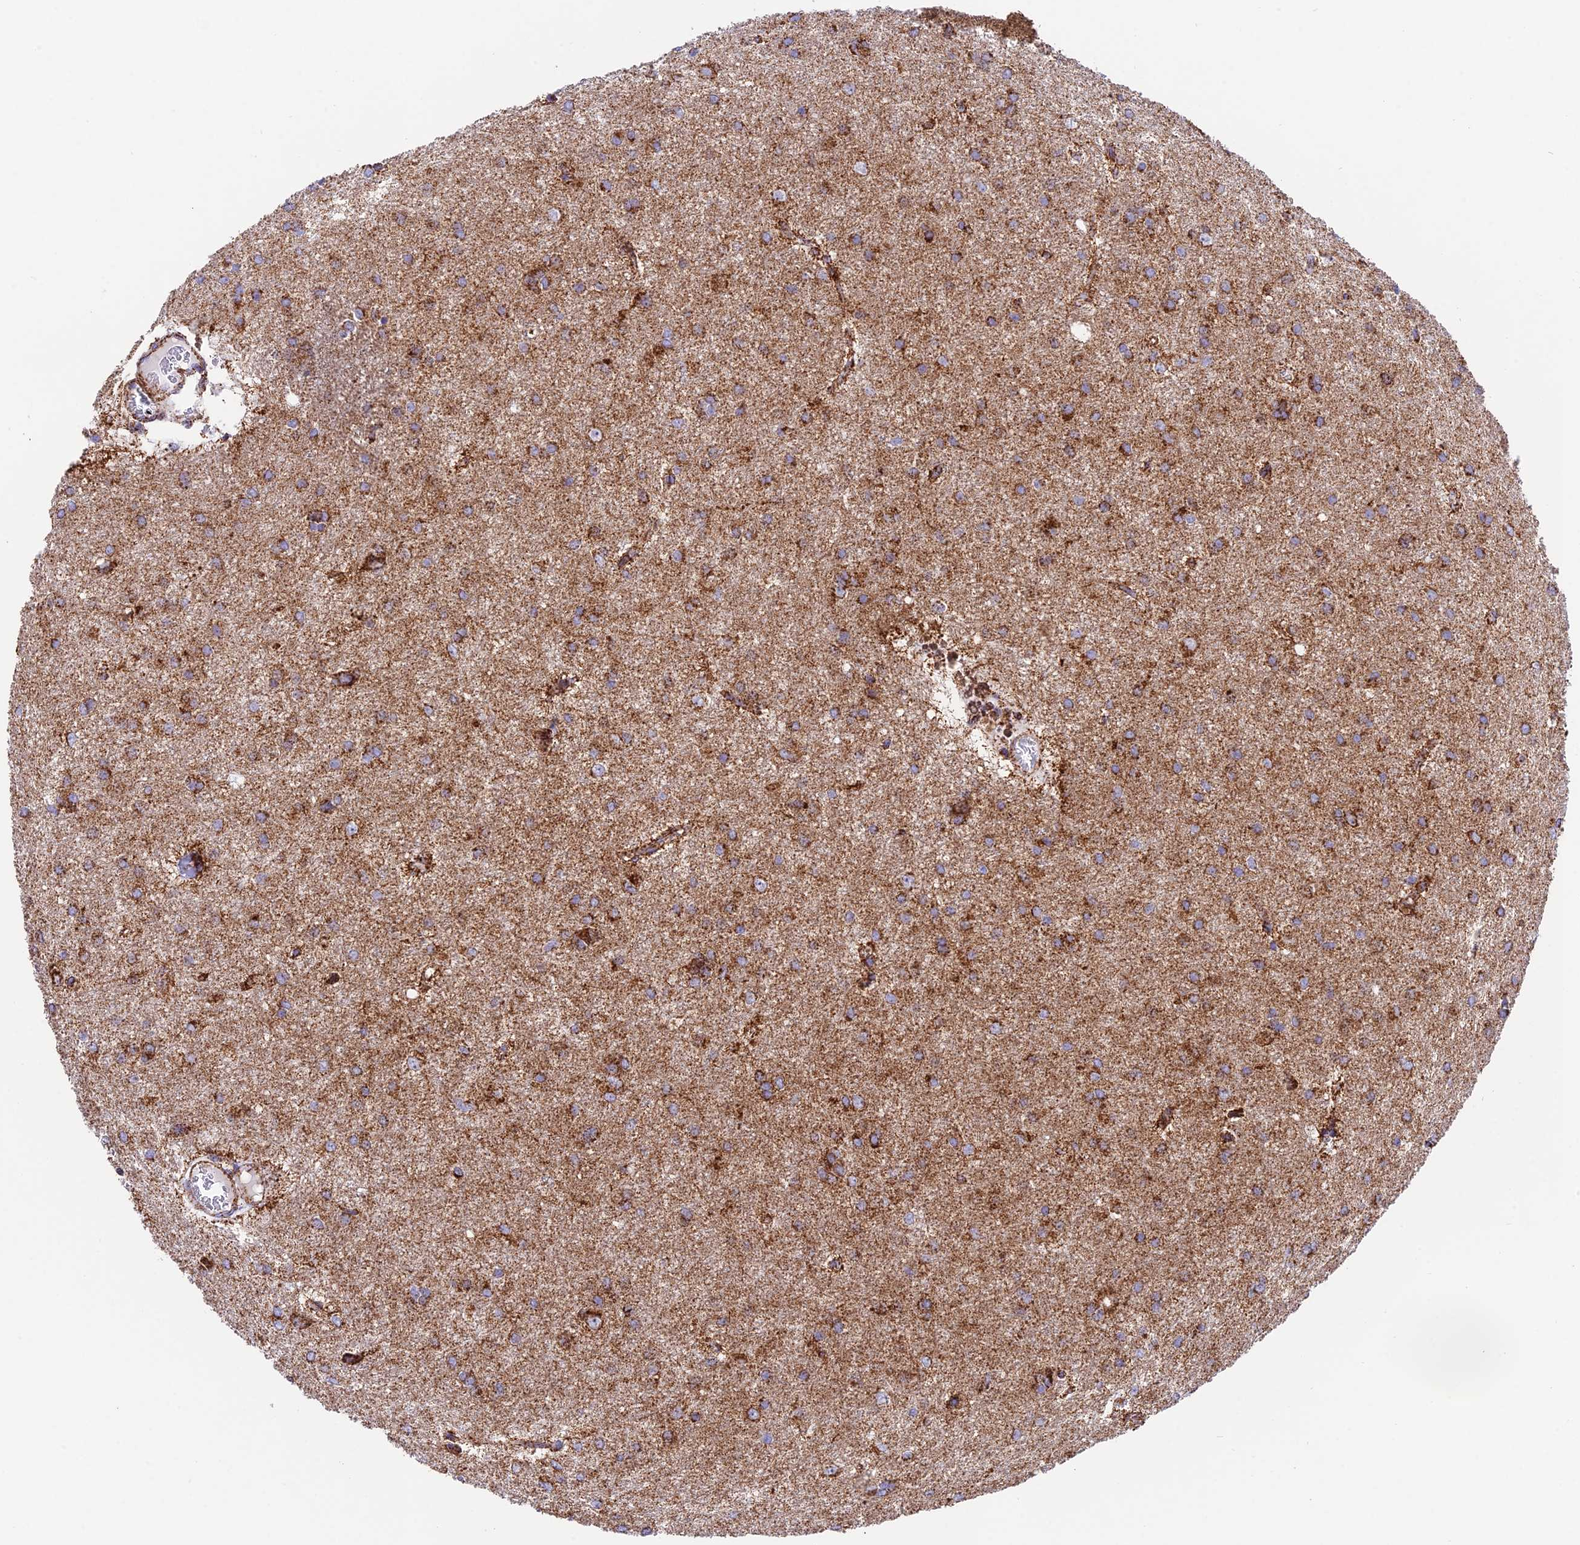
{"staining": {"intensity": "moderate", "quantity": "25%-75%", "location": "cytoplasmic/membranous"}, "tissue": "glioma", "cell_type": "Tumor cells", "image_type": "cancer", "snomed": [{"axis": "morphology", "description": "Glioma, malignant, High grade"}, {"axis": "topography", "description": "Brain"}], "caption": "Immunohistochemistry (IHC) image of glioma stained for a protein (brown), which exhibits medium levels of moderate cytoplasmic/membranous expression in approximately 25%-75% of tumor cells.", "gene": "CHCHD3", "patient": {"sex": "female", "age": 50}}